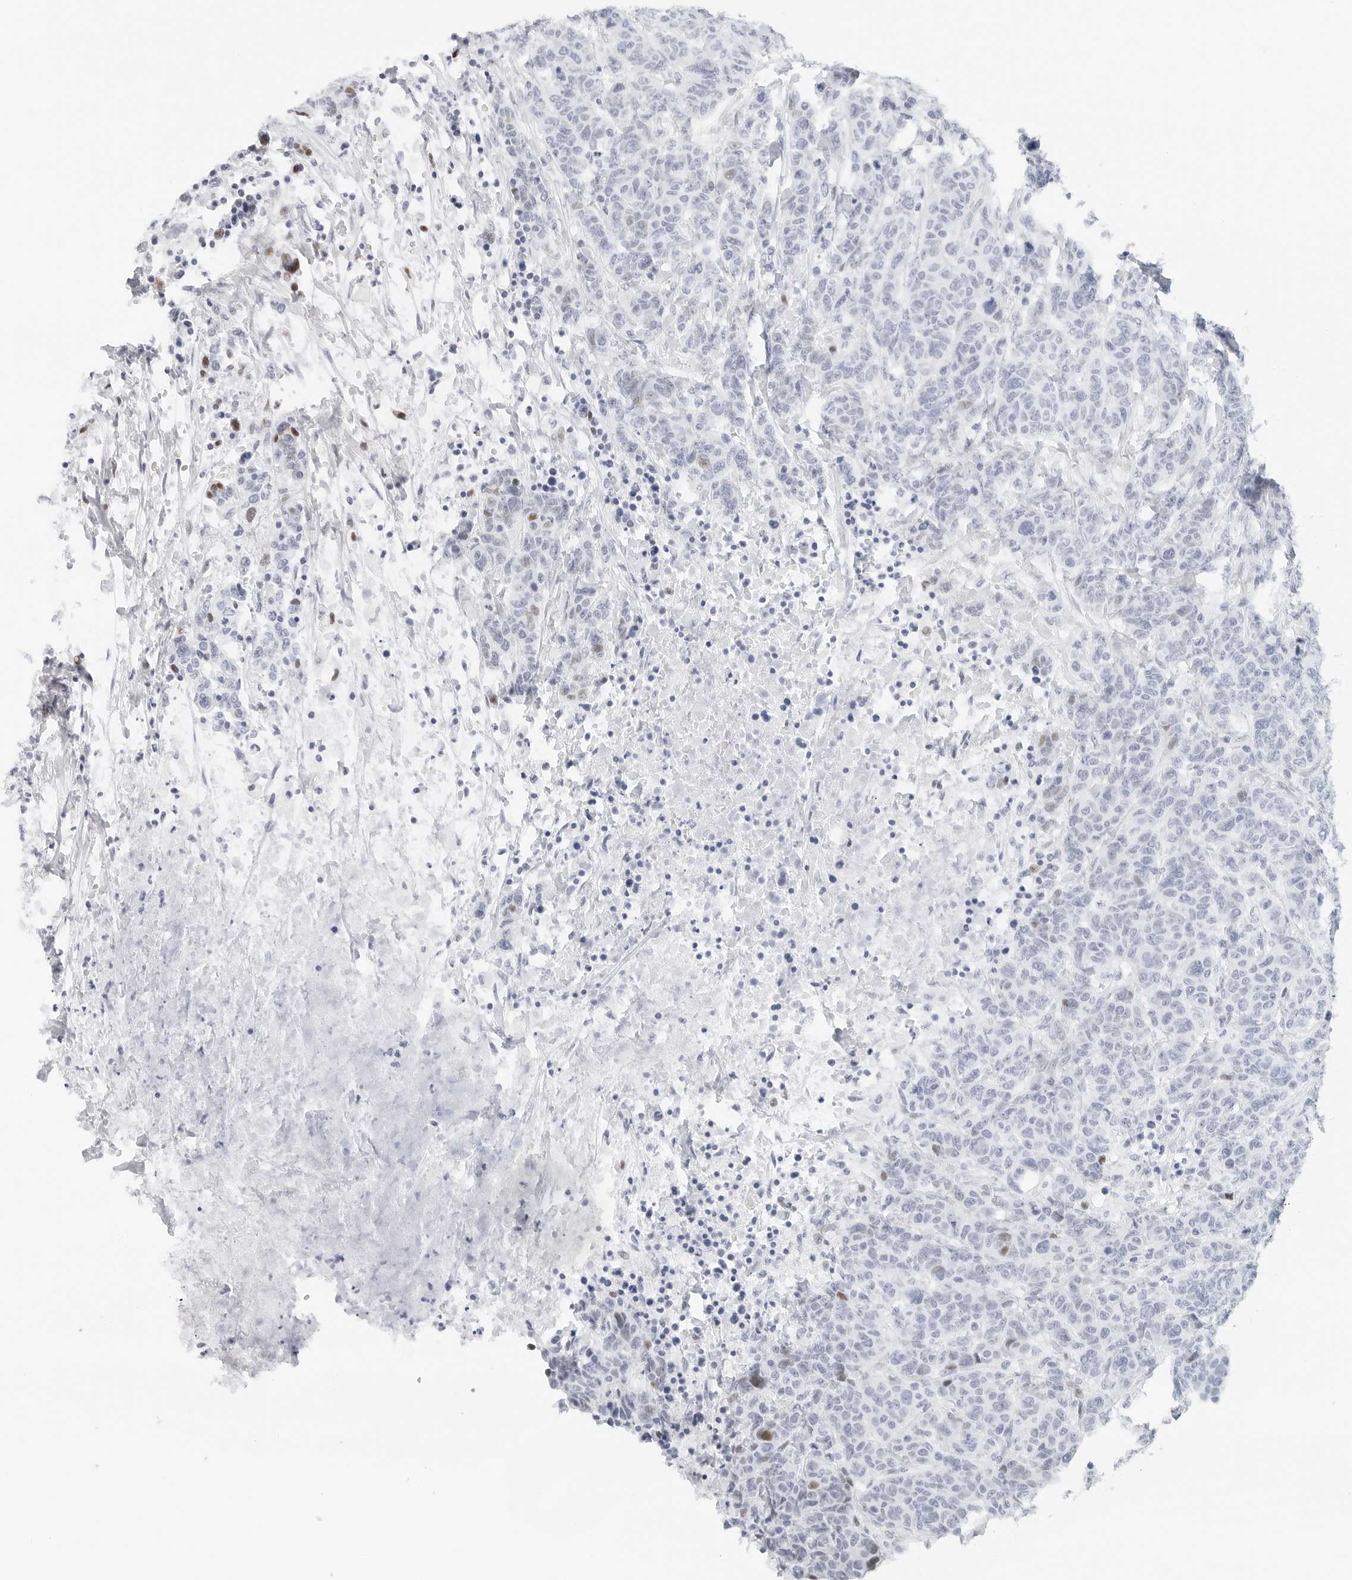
{"staining": {"intensity": "negative", "quantity": "none", "location": "none"}, "tissue": "breast cancer", "cell_type": "Tumor cells", "image_type": "cancer", "snomed": [{"axis": "morphology", "description": "Duct carcinoma"}, {"axis": "topography", "description": "Breast"}], "caption": "High power microscopy image of an immunohistochemistry micrograph of breast cancer (invasive ductal carcinoma), revealing no significant expression in tumor cells. (DAB (3,3'-diaminobenzidine) IHC visualized using brightfield microscopy, high magnification).", "gene": "NTMT2", "patient": {"sex": "female", "age": 37}}